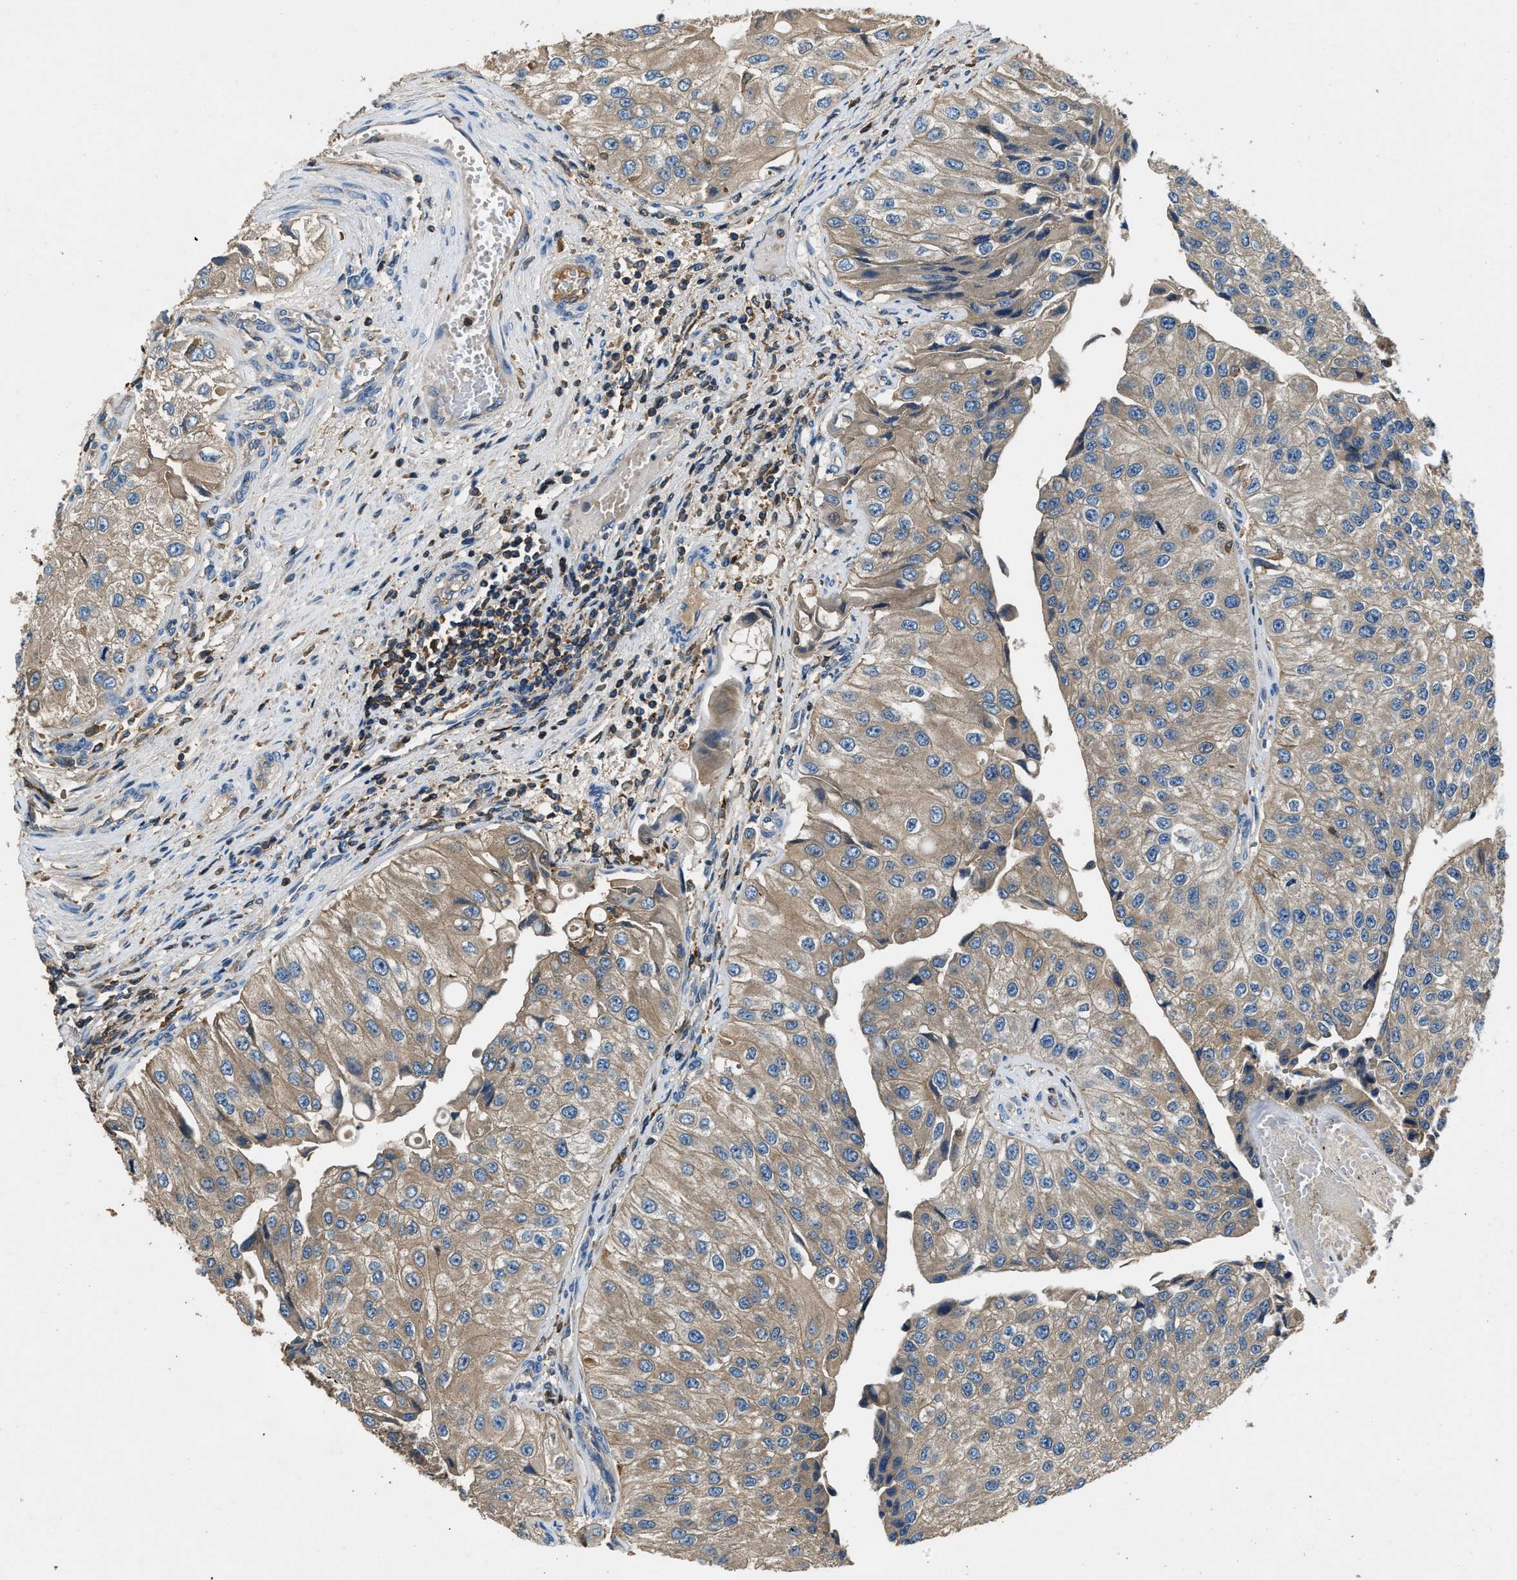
{"staining": {"intensity": "weak", "quantity": ">75%", "location": "cytoplasmic/membranous"}, "tissue": "urothelial cancer", "cell_type": "Tumor cells", "image_type": "cancer", "snomed": [{"axis": "morphology", "description": "Urothelial carcinoma, High grade"}, {"axis": "topography", "description": "Kidney"}, {"axis": "topography", "description": "Urinary bladder"}], "caption": "The photomicrograph reveals a brown stain indicating the presence of a protein in the cytoplasmic/membranous of tumor cells in urothelial carcinoma (high-grade).", "gene": "BLOC1S1", "patient": {"sex": "male", "age": 77}}